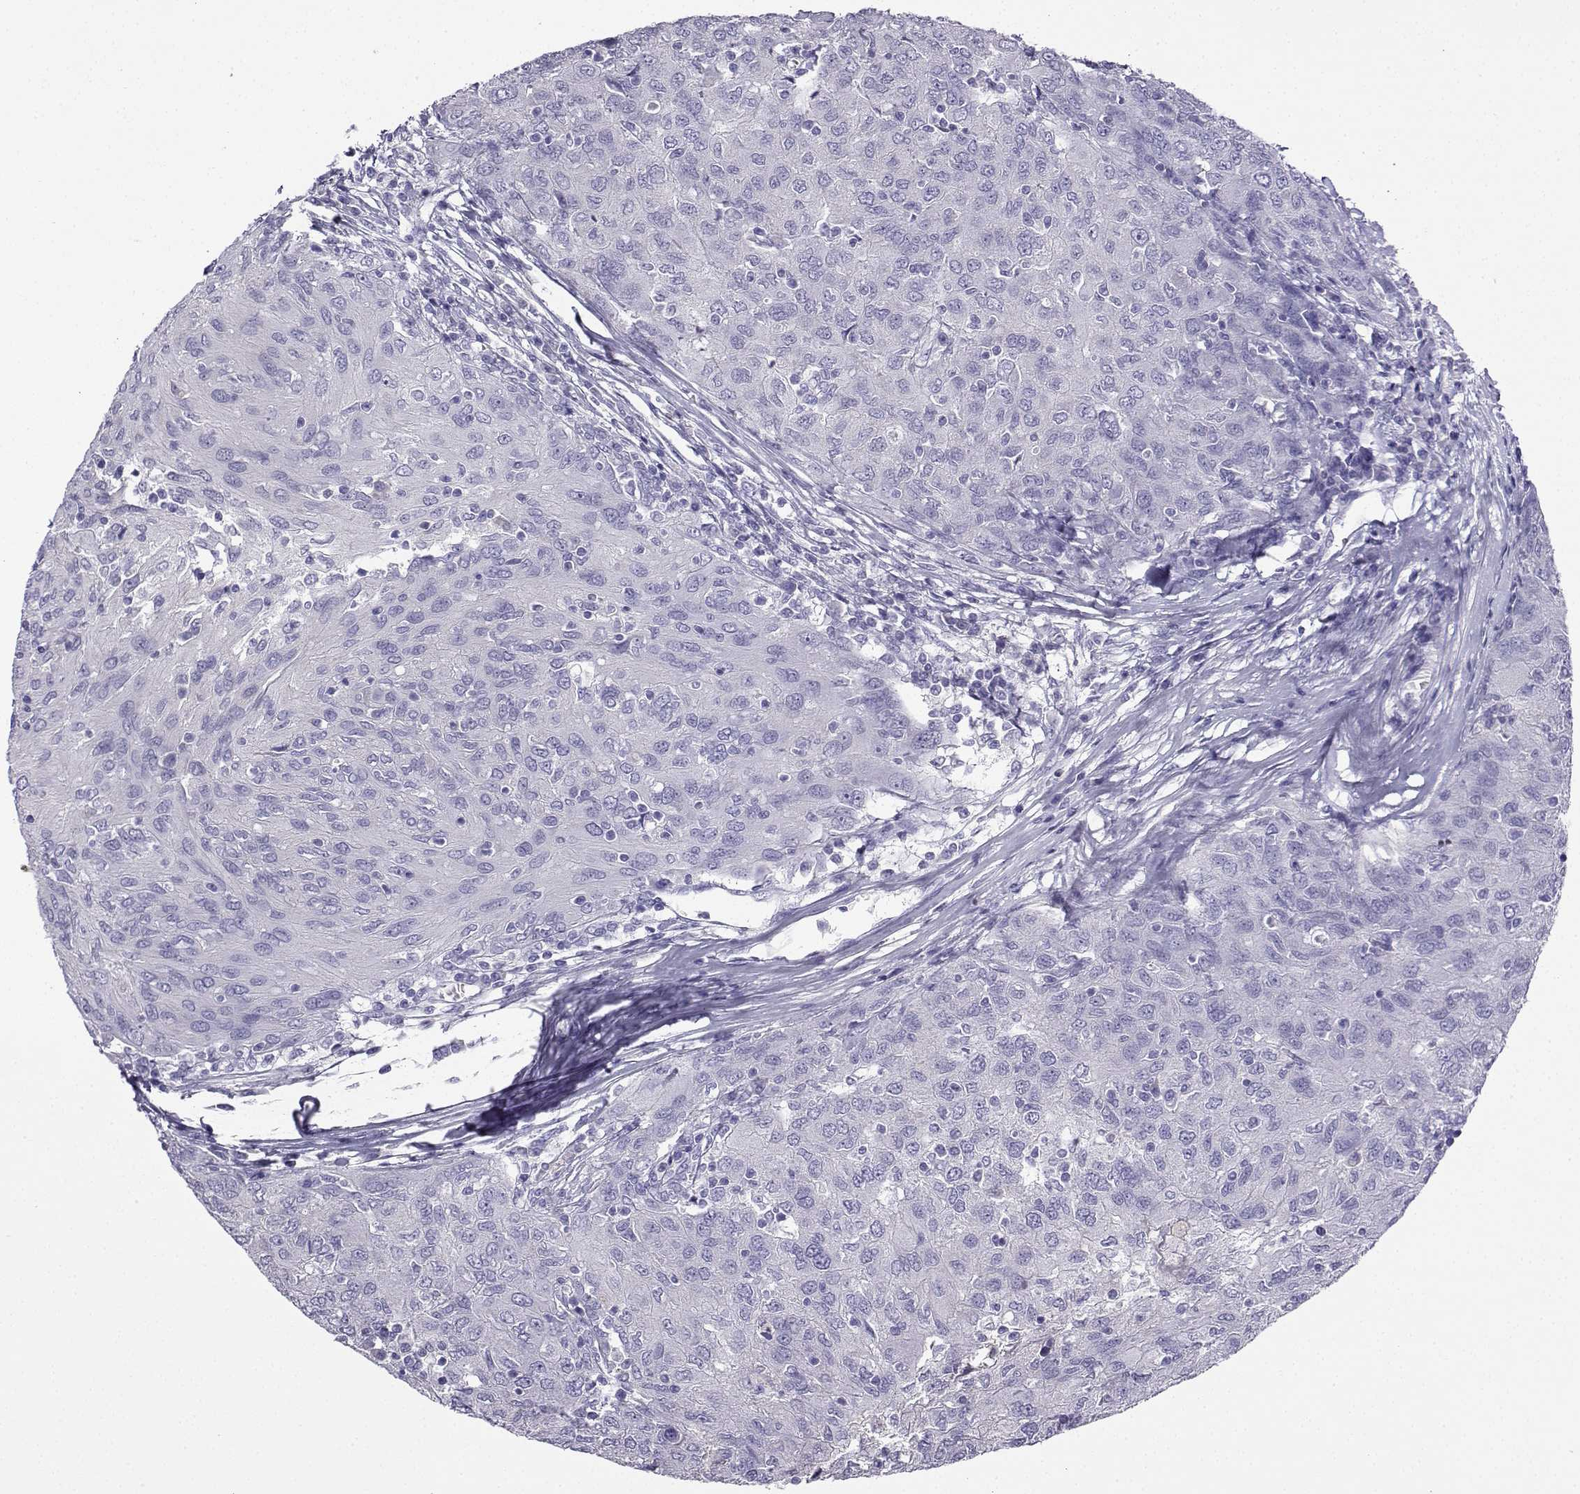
{"staining": {"intensity": "negative", "quantity": "none", "location": "none"}, "tissue": "ovarian cancer", "cell_type": "Tumor cells", "image_type": "cancer", "snomed": [{"axis": "morphology", "description": "Carcinoma, endometroid"}, {"axis": "topography", "description": "Ovary"}], "caption": "Protein analysis of ovarian cancer exhibits no significant expression in tumor cells.", "gene": "LINGO1", "patient": {"sex": "female", "age": 50}}